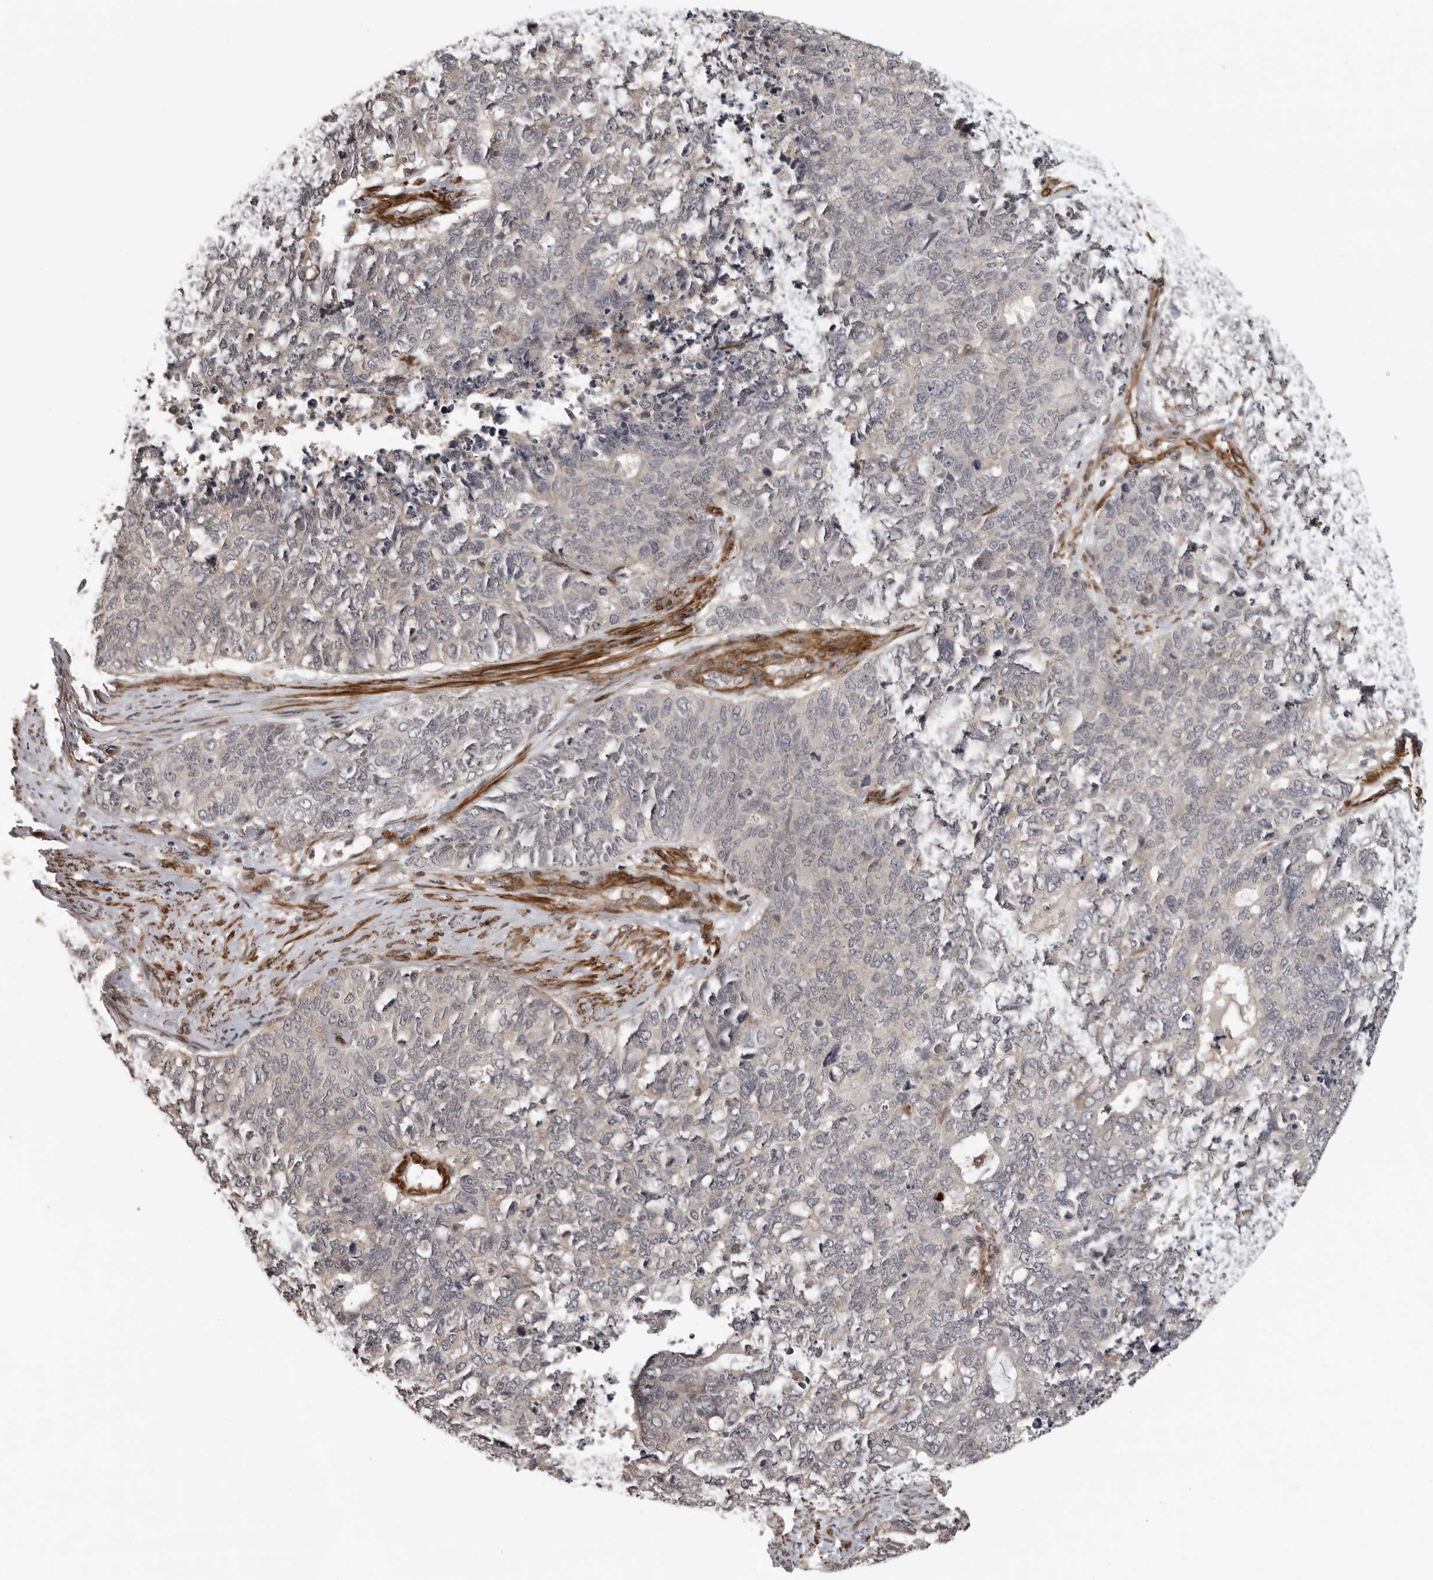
{"staining": {"intensity": "negative", "quantity": "none", "location": "none"}, "tissue": "cervical cancer", "cell_type": "Tumor cells", "image_type": "cancer", "snomed": [{"axis": "morphology", "description": "Squamous cell carcinoma, NOS"}, {"axis": "topography", "description": "Cervix"}], "caption": "A high-resolution image shows immunohistochemistry staining of cervical squamous cell carcinoma, which reveals no significant expression in tumor cells.", "gene": "TUT4", "patient": {"sex": "female", "age": 63}}